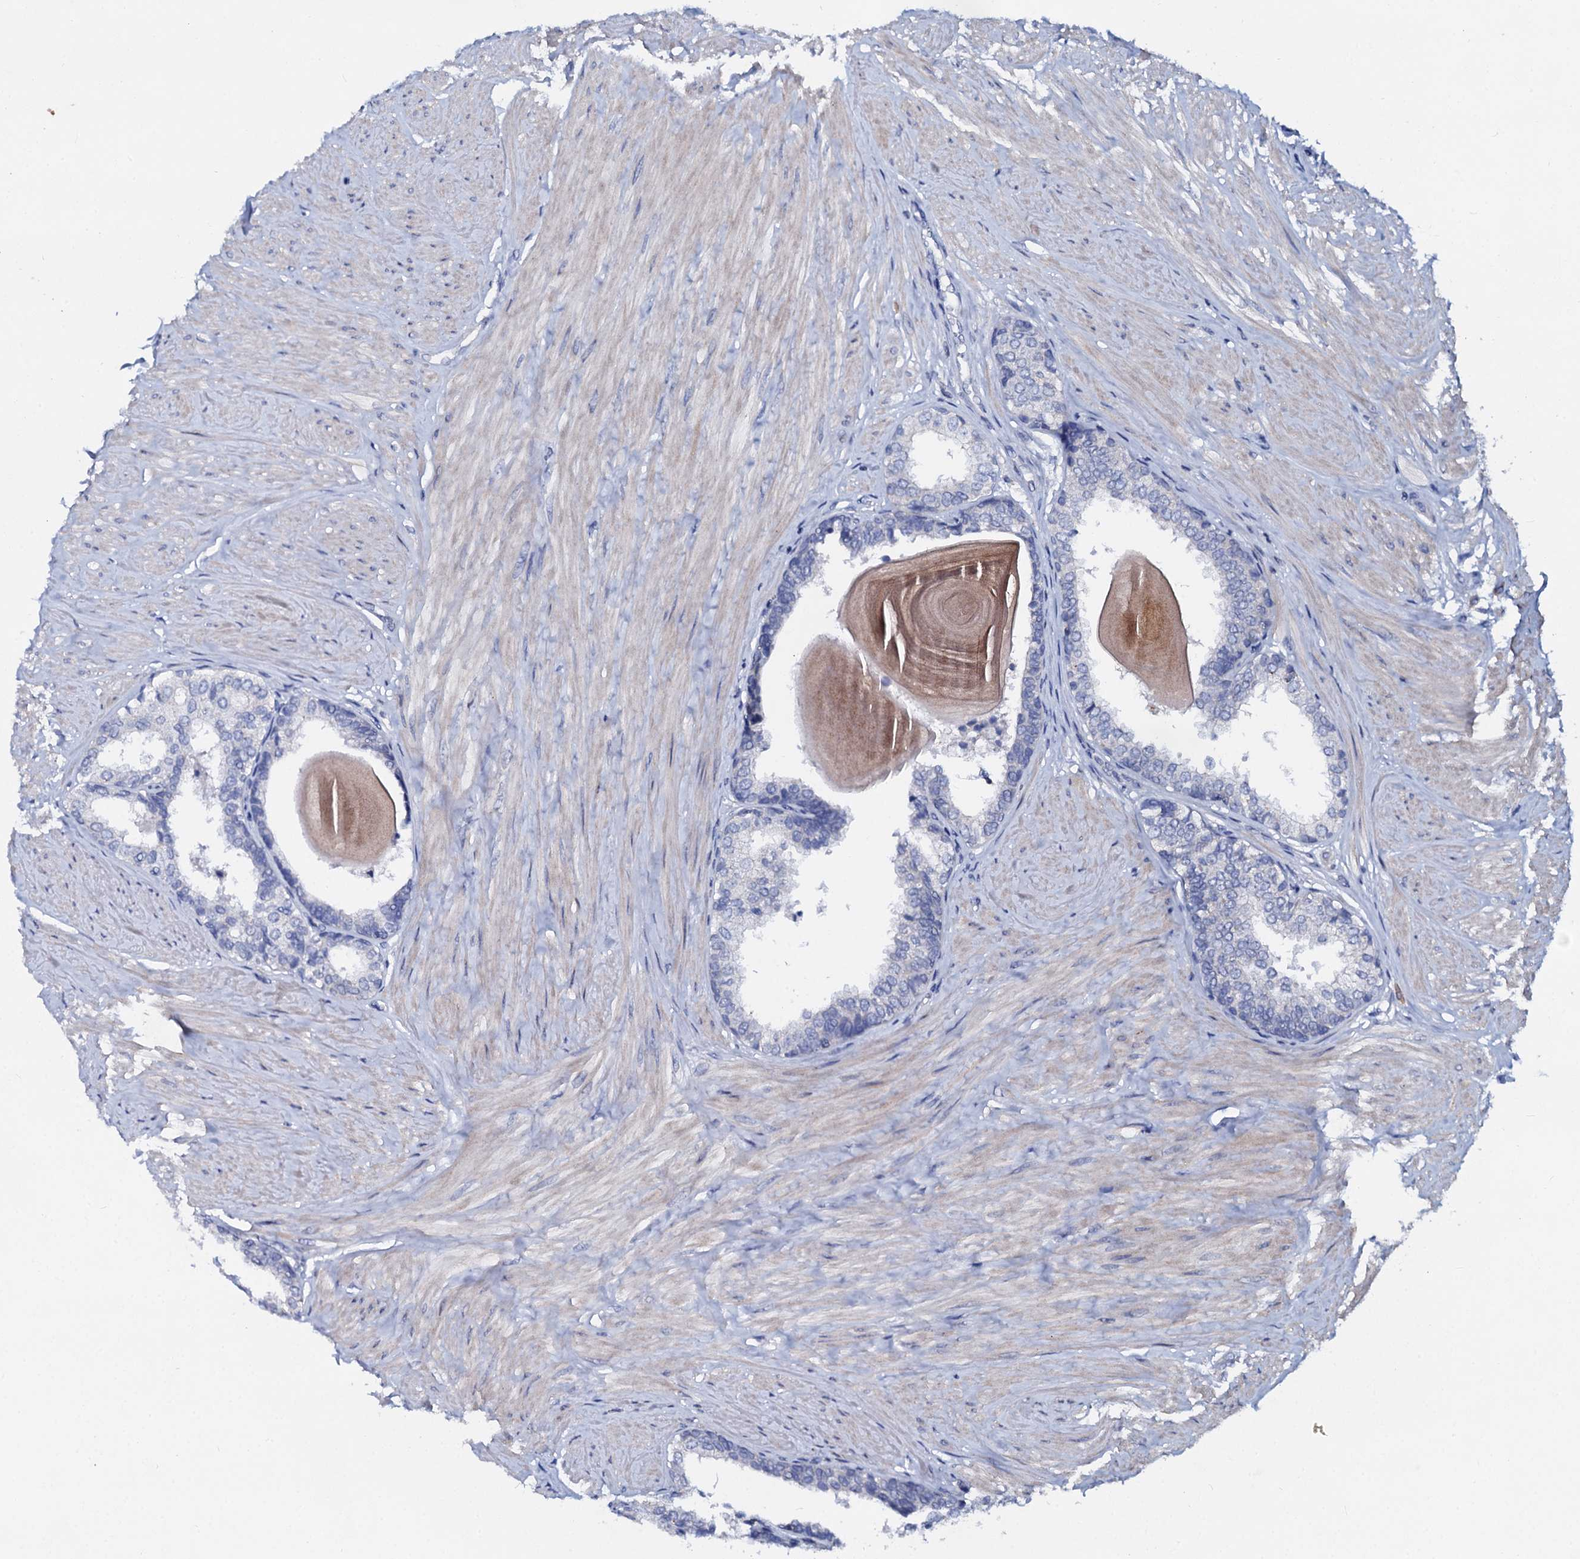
{"staining": {"intensity": "negative", "quantity": "none", "location": "none"}, "tissue": "prostate", "cell_type": "Glandular cells", "image_type": "normal", "snomed": [{"axis": "morphology", "description": "Normal tissue, NOS"}, {"axis": "topography", "description": "Prostate"}], "caption": "DAB (3,3'-diaminobenzidine) immunohistochemical staining of unremarkable prostate shows no significant positivity in glandular cells.", "gene": "SLC37A4", "patient": {"sex": "male", "age": 48}}